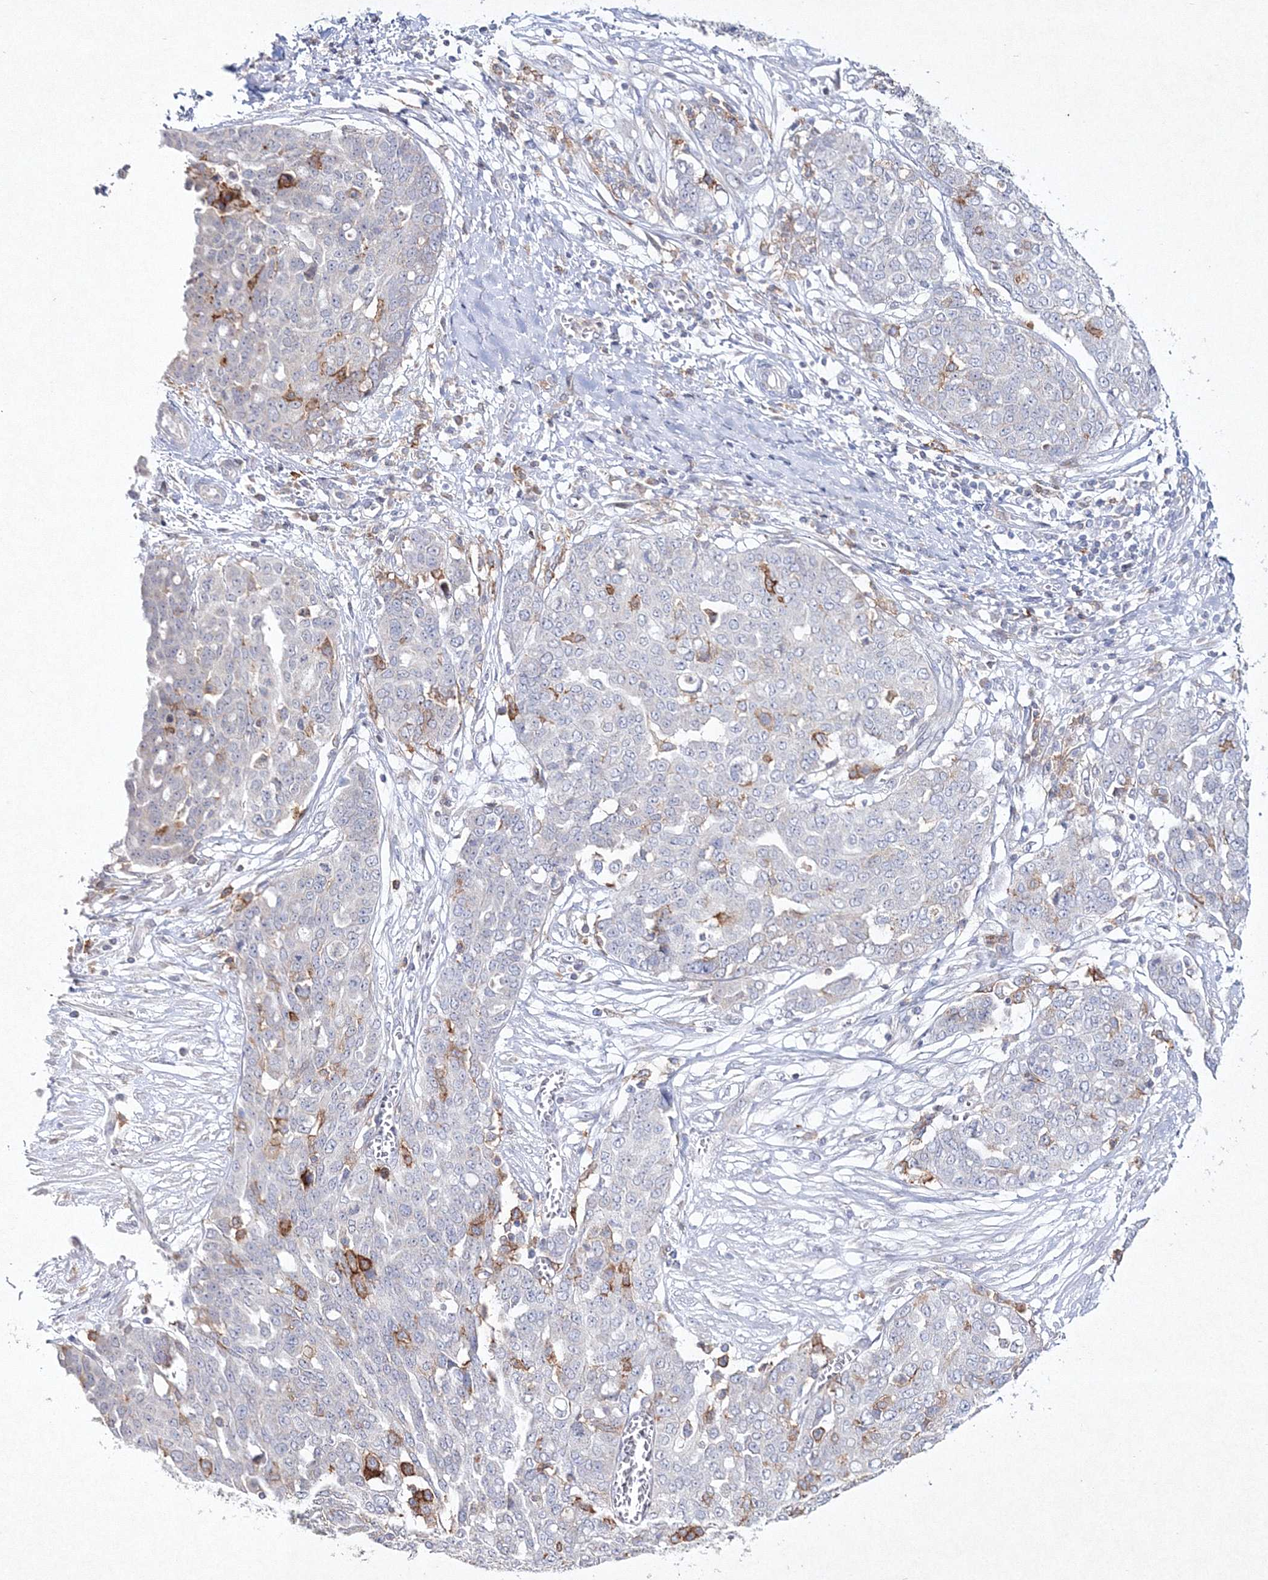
{"staining": {"intensity": "negative", "quantity": "none", "location": "none"}, "tissue": "ovarian cancer", "cell_type": "Tumor cells", "image_type": "cancer", "snomed": [{"axis": "morphology", "description": "Cystadenocarcinoma, serous, NOS"}, {"axis": "topography", "description": "Soft tissue"}, {"axis": "topography", "description": "Ovary"}], "caption": "Immunohistochemistry (IHC) photomicrograph of neoplastic tissue: serous cystadenocarcinoma (ovarian) stained with DAB (3,3'-diaminobenzidine) displays no significant protein staining in tumor cells.", "gene": "HCST", "patient": {"sex": "female", "age": 57}}